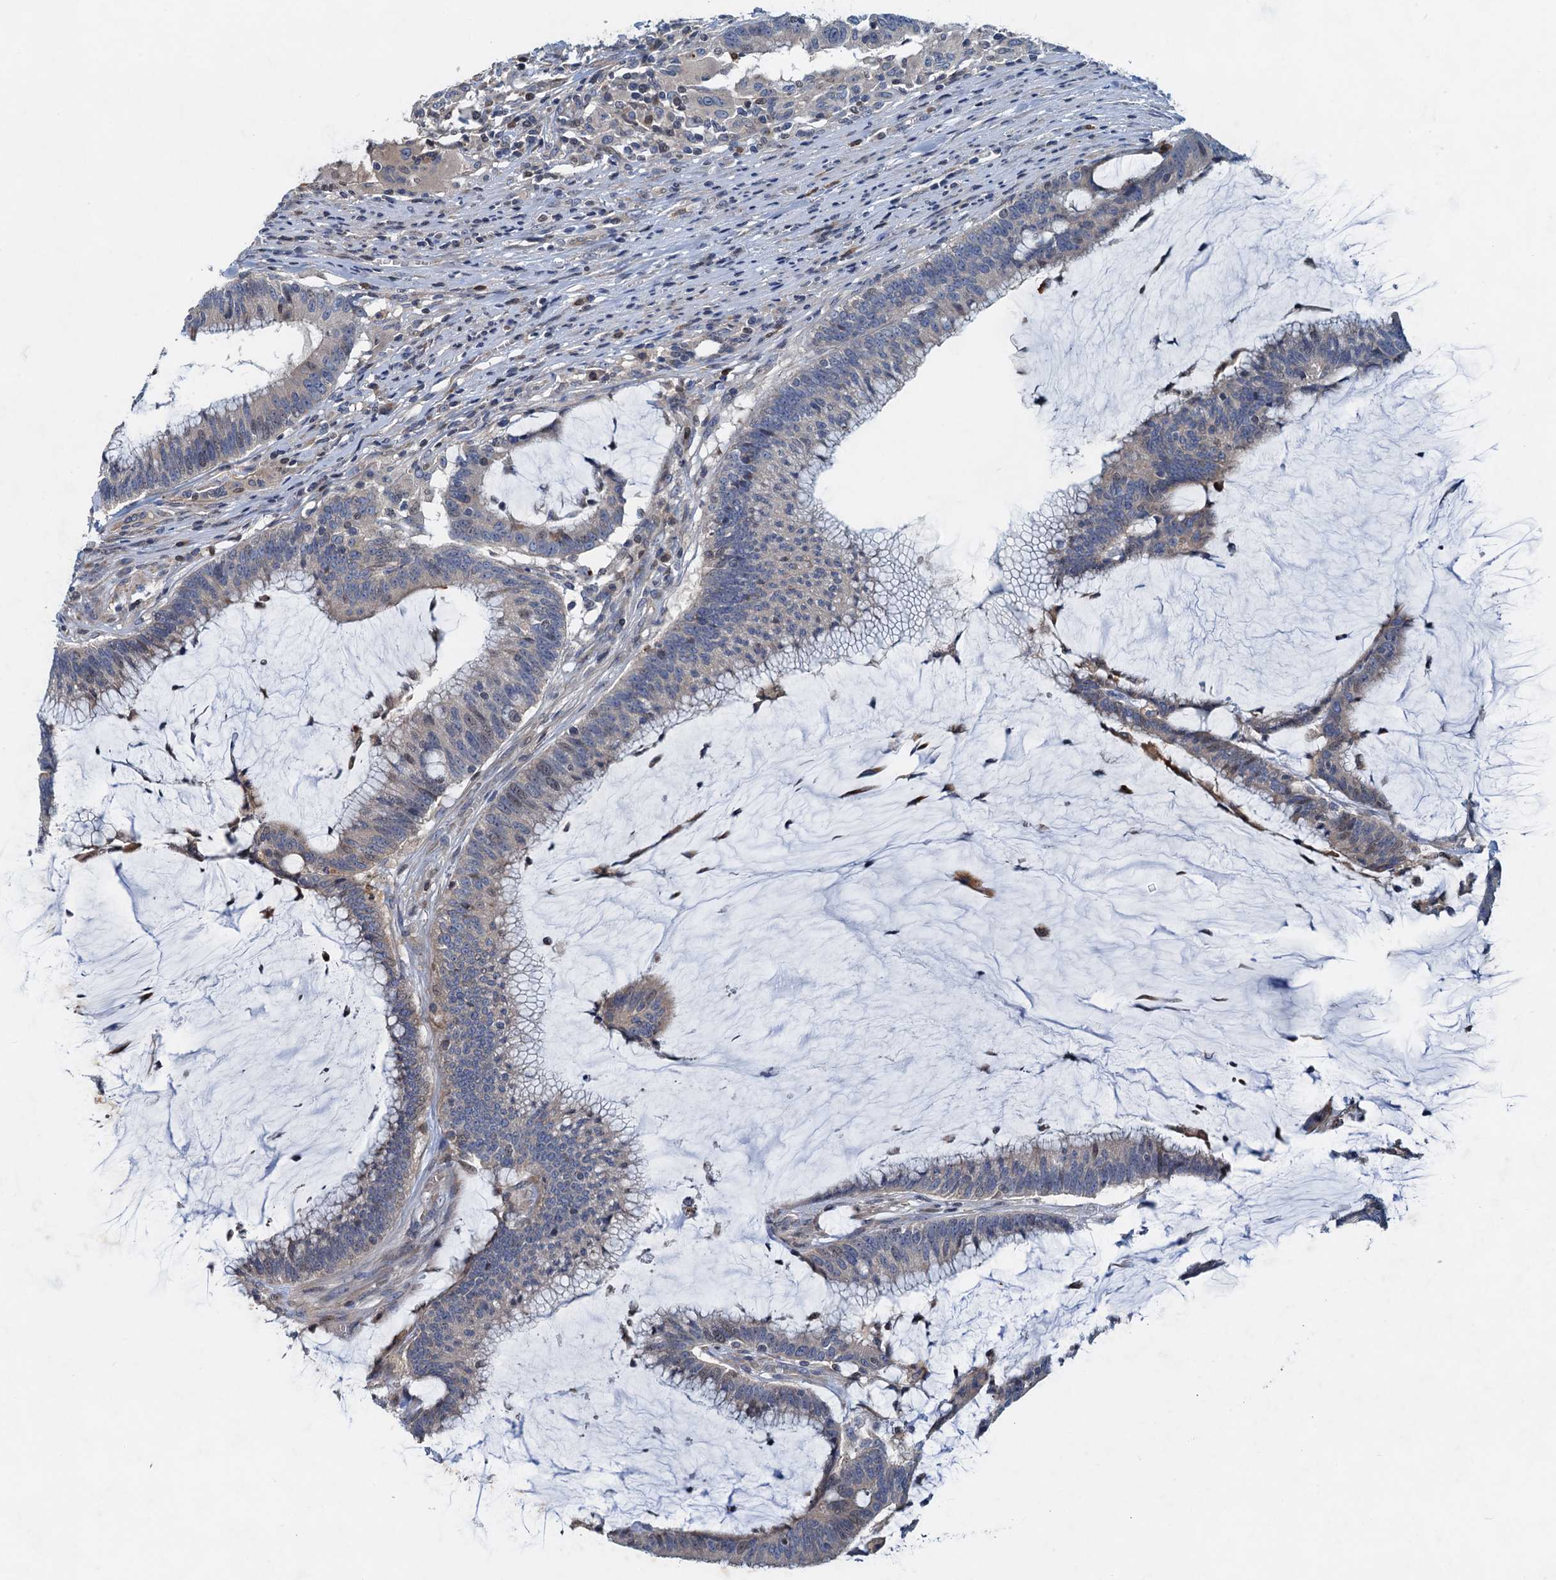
{"staining": {"intensity": "negative", "quantity": "none", "location": "none"}, "tissue": "colorectal cancer", "cell_type": "Tumor cells", "image_type": "cancer", "snomed": [{"axis": "morphology", "description": "Adenocarcinoma, NOS"}, {"axis": "topography", "description": "Rectum"}], "caption": "This is a micrograph of immunohistochemistry (IHC) staining of colorectal adenocarcinoma, which shows no positivity in tumor cells.", "gene": "NBEA", "patient": {"sex": "female", "age": 77}}